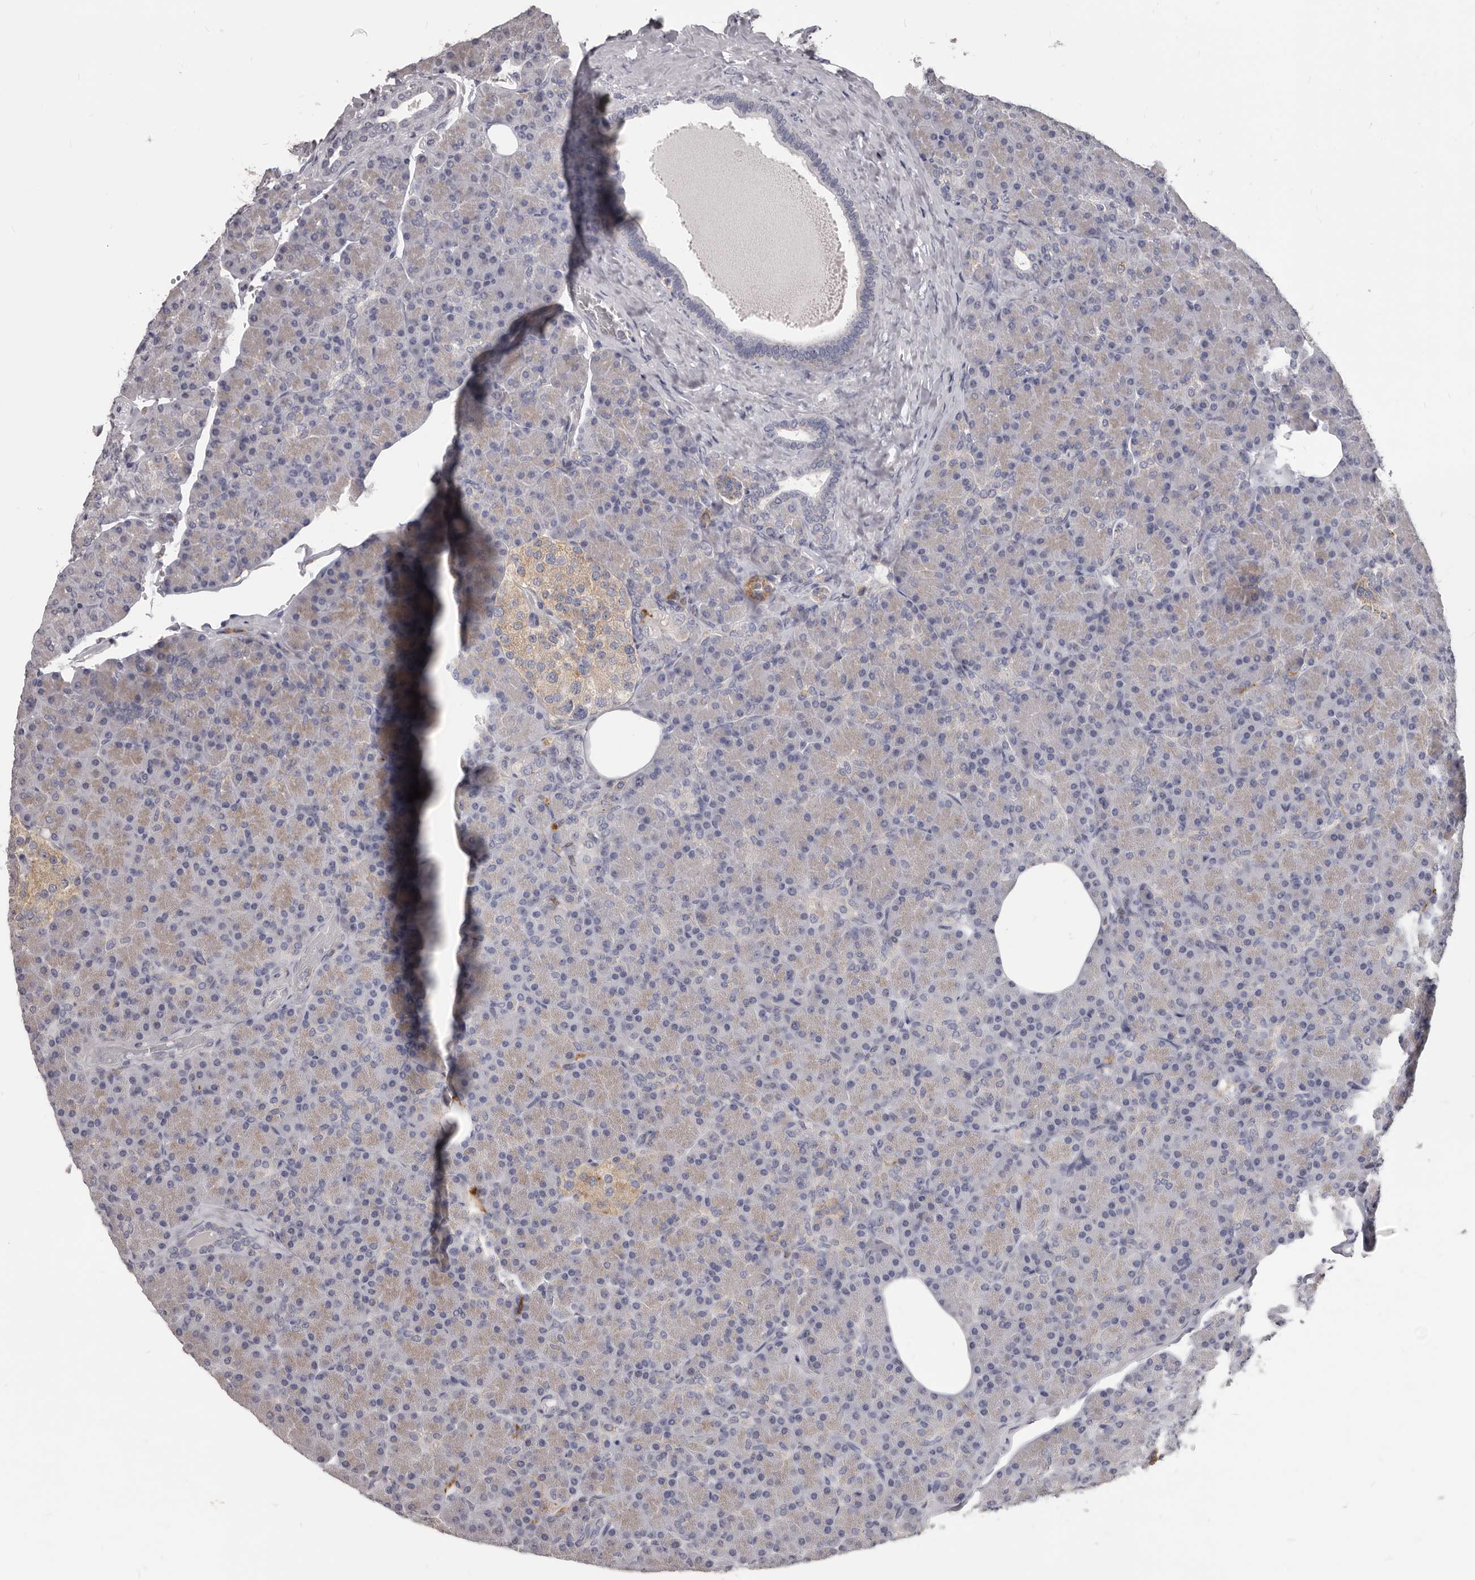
{"staining": {"intensity": "weak", "quantity": ">75%", "location": "cytoplasmic/membranous"}, "tissue": "pancreas", "cell_type": "Exocrine glandular cells", "image_type": "normal", "snomed": [{"axis": "morphology", "description": "Normal tissue, NOS"}, {"axis": "topography", "description": "Pancreas"}], "caption": "An immunohistochemistry (IHC) photomicrograph of benign tissue is shown. Protein staining in brown labels weak cytoplasmic/membranous positivity in pancreas within exocrine glandular cells.", "gene": "PI4K2A", "patient": {"sex": "female", "age": 43}}